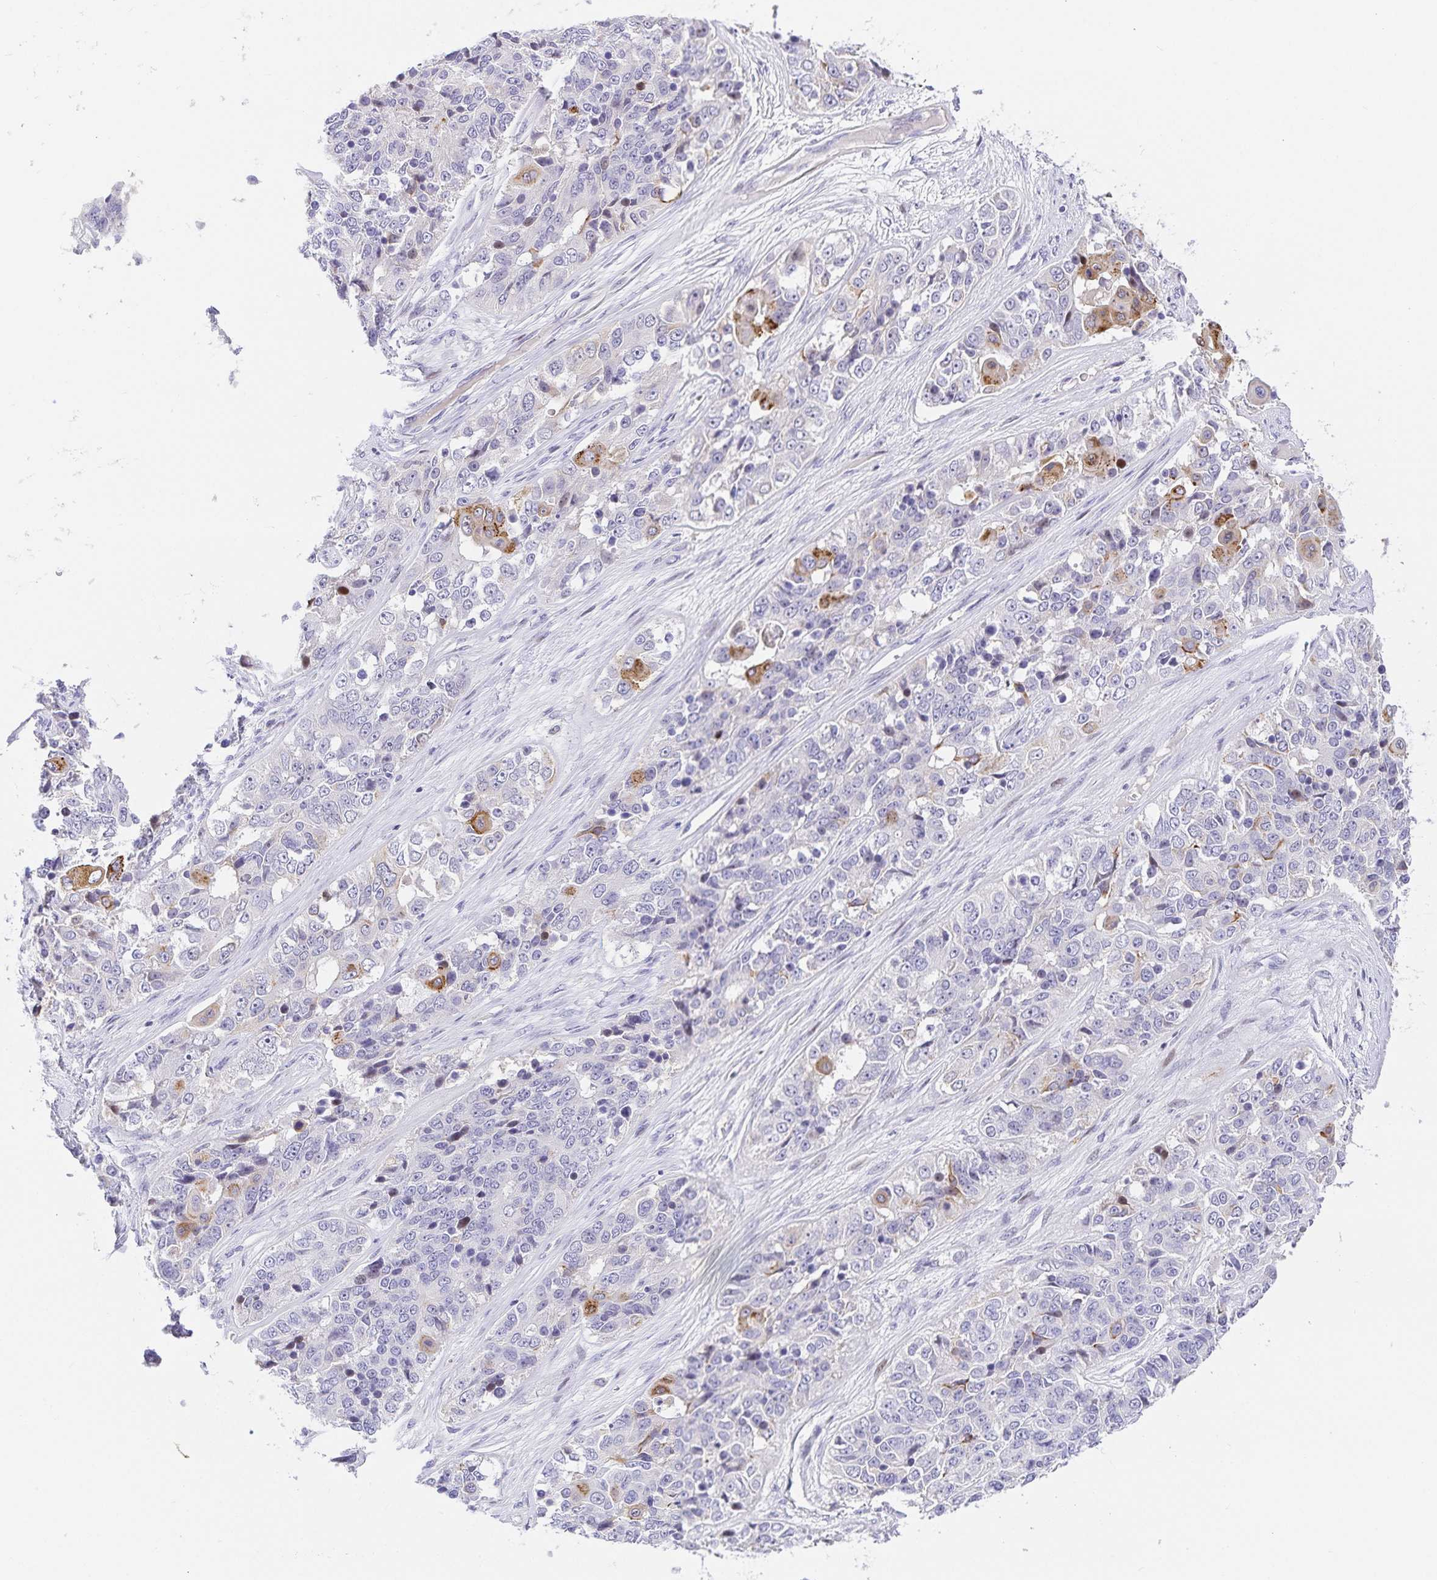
{"staining": {"intensity": "moderate", "quantity": "<25%", "location": "cytoplasmic/membranous"}, "tissue": "ovarian cancer", "cell_type": "Tumor cells", "image_type": "cancer", "snomed": [{"axis": "morphology", "description": "Carcinoma, endometroid"}, {"axis": "topography", "description": "Ovary"}], "caption": "Approximately <25% of tumor cells in human ovarian endometroid carcinoma display moderate cytoplasmic/membranous protein staining as visualized by brown immunohistochemical staining.", "gene": "KBTBD13", "patient": {"sex": "female", "age": 51}}